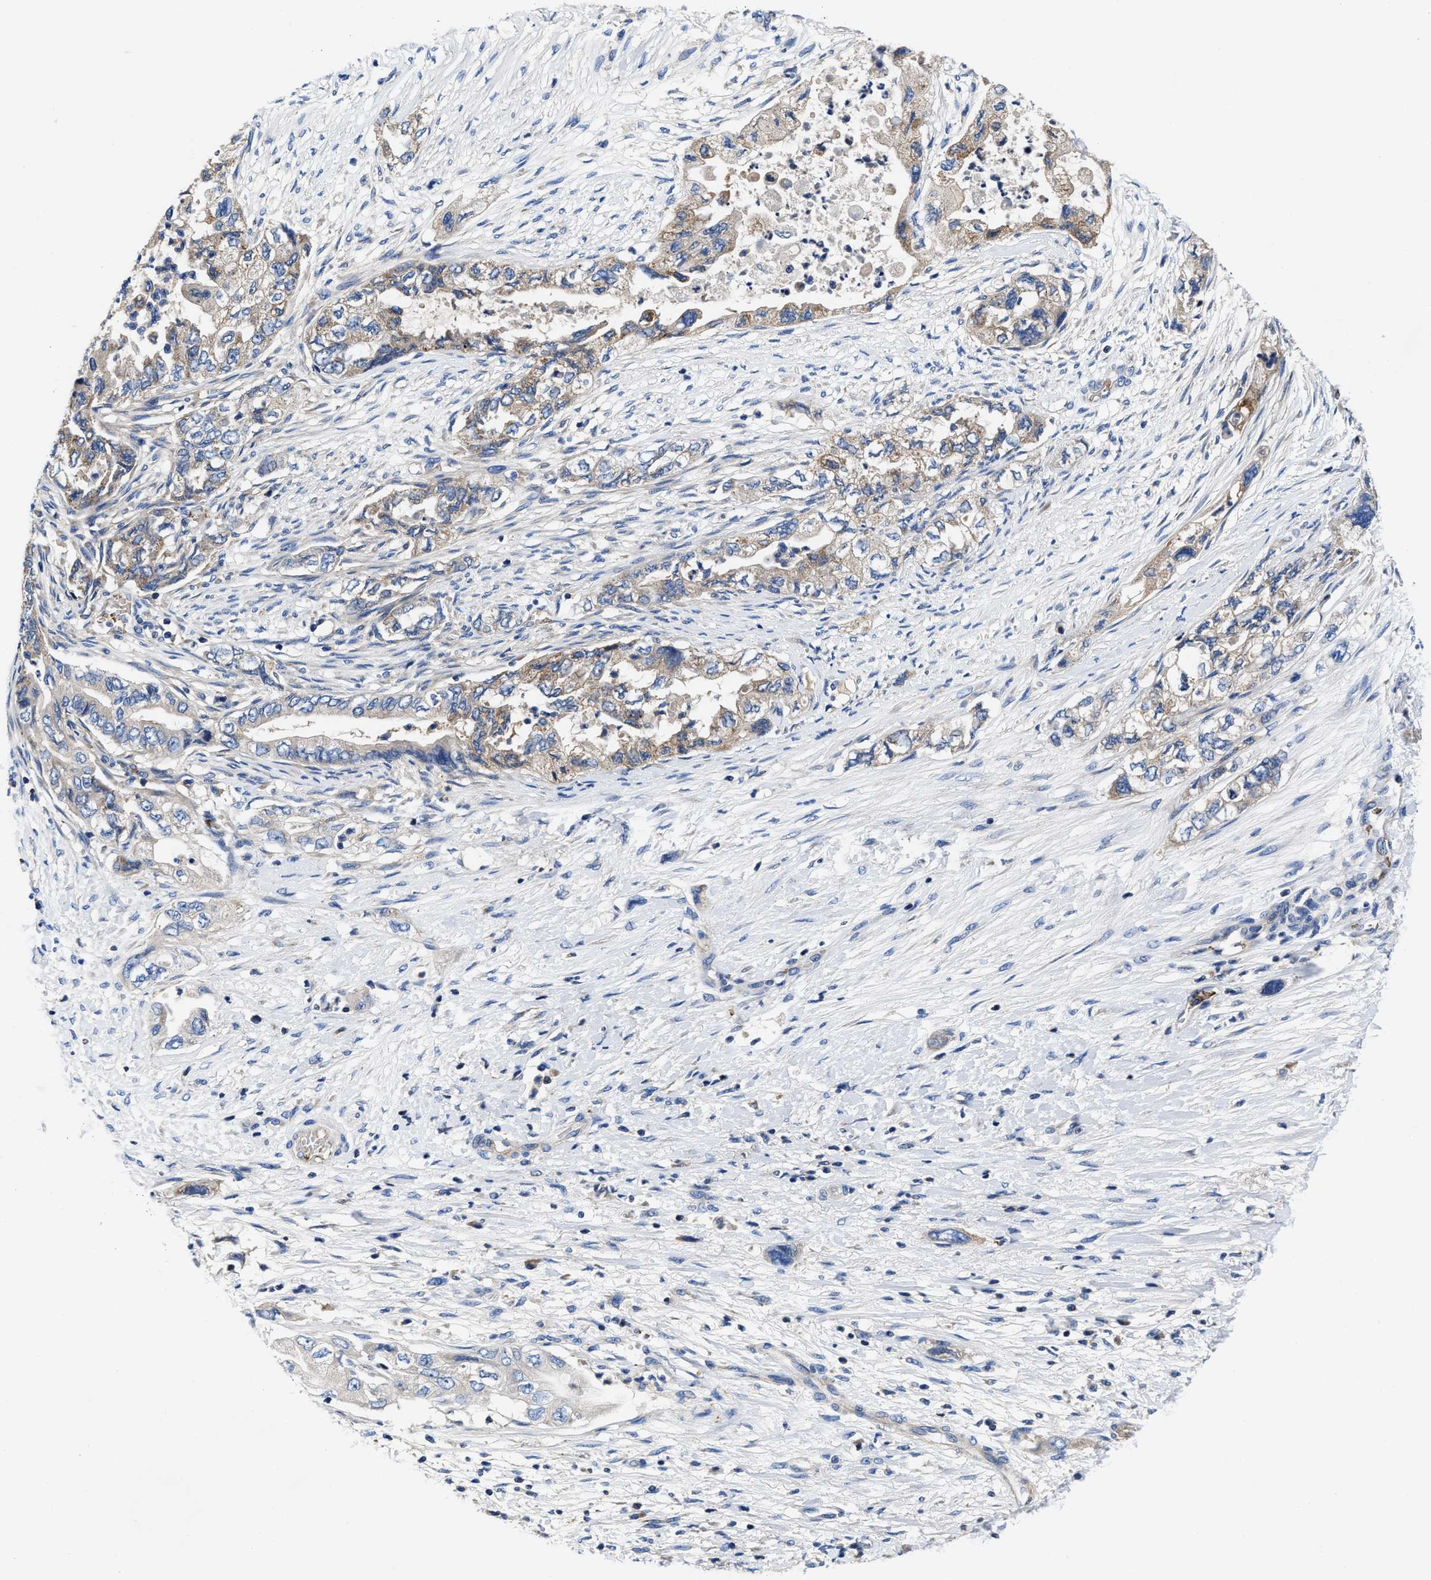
{"staining": {"intensity": "weak", "quantity": "25%-75%", "location": "cytoplasmic/membranous"}, "tissue": "pancreatic cancer", "cell_type": "Tumor cells", "image_type": "cancer", "snomed": [{"axis": "morphology", "description": "Adenocarcinoma, NOS"}, {"axis": "topography", "description": "Pancreas"}], "caption": "Immunohistochemical staining of pancreatic cancer (adenocarcinoma) demonstrates low levels of weak cytoplasmic/membranous protein expression in about 25%-75% of tumor cells.", "gene": "PHLPP1", "patient": {"sex": "female", "age": 73}}